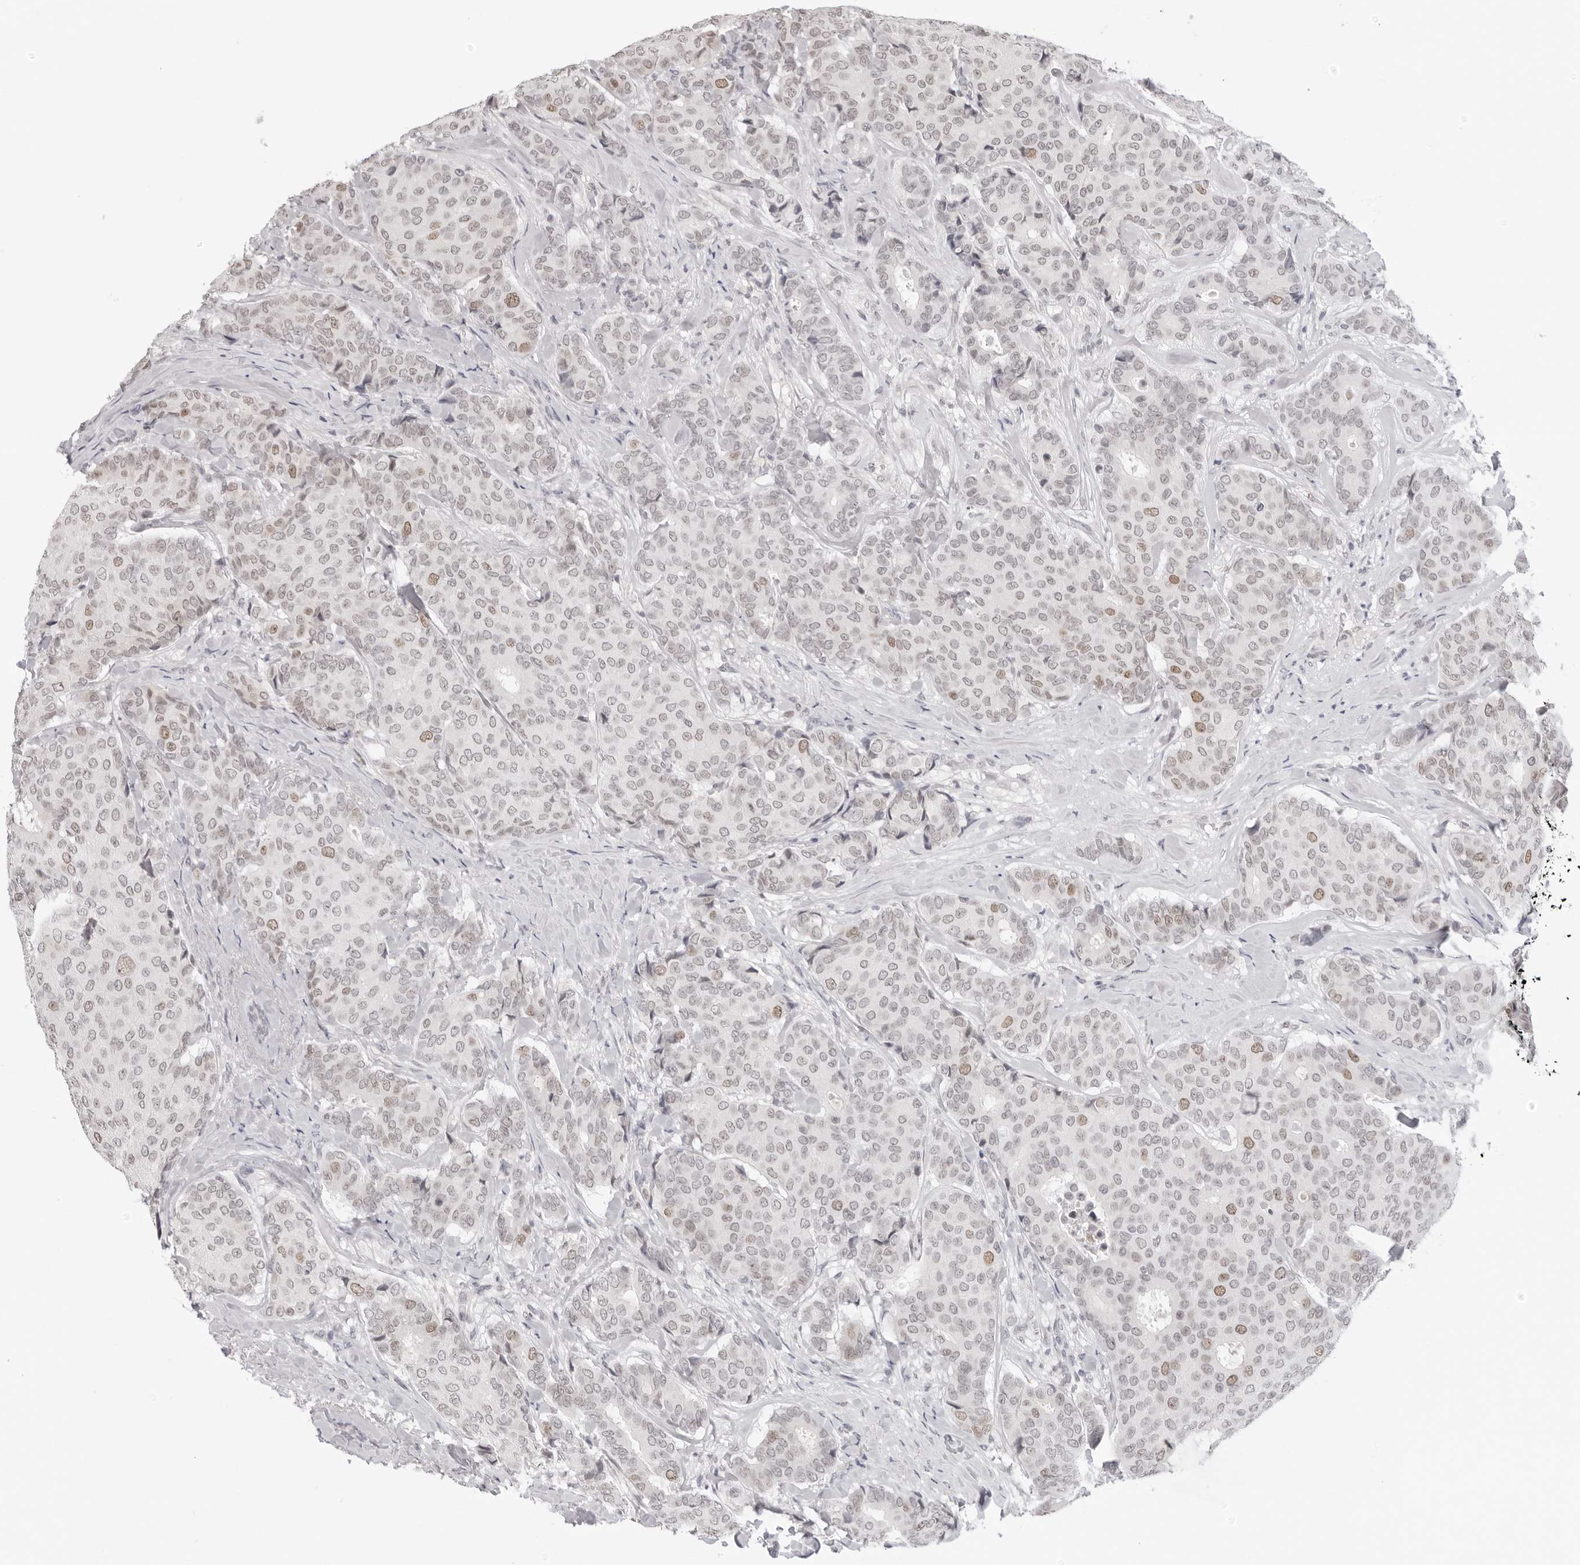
{"staining": {"intensity": "weak", "quantity": "<25%", "location": "nuclear"}, "tissue": "breast cancer", "cell_type": "Tumor cells", "image_type": "cancer", "snomed": [{"axis": "morphology", "description": "Duct carcinoma"}, {"axis": "topography", "description": "Breast"}], "caption": "IHC of infiltrating ductal carcinoma (breast) demonstrates no staining in tumor cells.", "gene": "MSH6", "patient": {"sex": "female", "age": 75}}